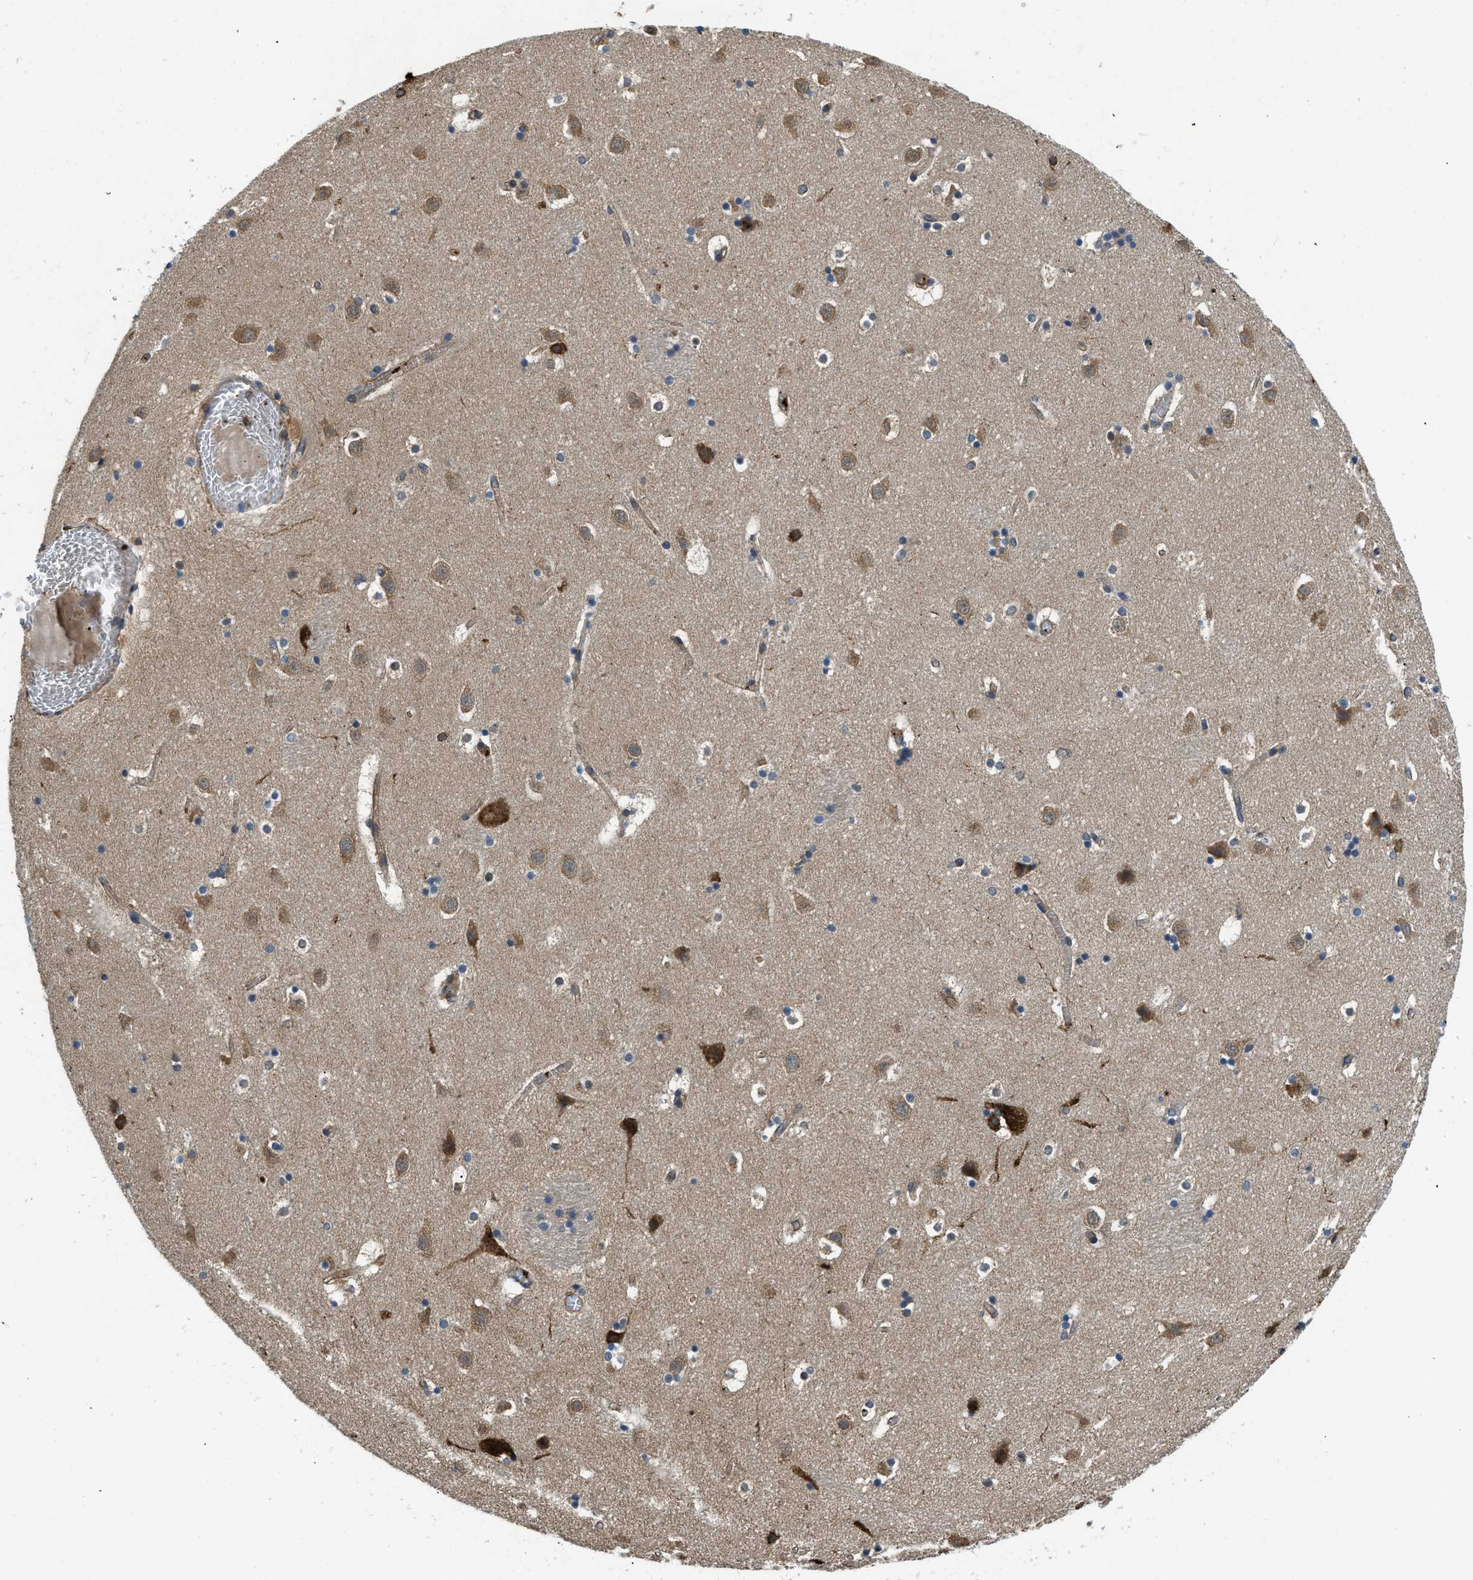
{"staining": {"intensity": "moderate", "quantity": "25%-75%", "location": "cytoplasmic/membranous"}, "tissue": "caudate", "cell_type": "Glial cells", "image_type": "normal", "snomed": [{"axis": "morphology", "description": "Normal tissue, NOS"}, {"axis": "topography", "description": "Lateral ventricle wall"}], "caption": "The photomicrograph shows immunohistochemical staining of benign caudate. There is moderate cytoplasmic/membranous expression is present in approximately 25%-75% of glial cells.", "gene": "CGN", "patient": {"sex": "male", "age": 45}}